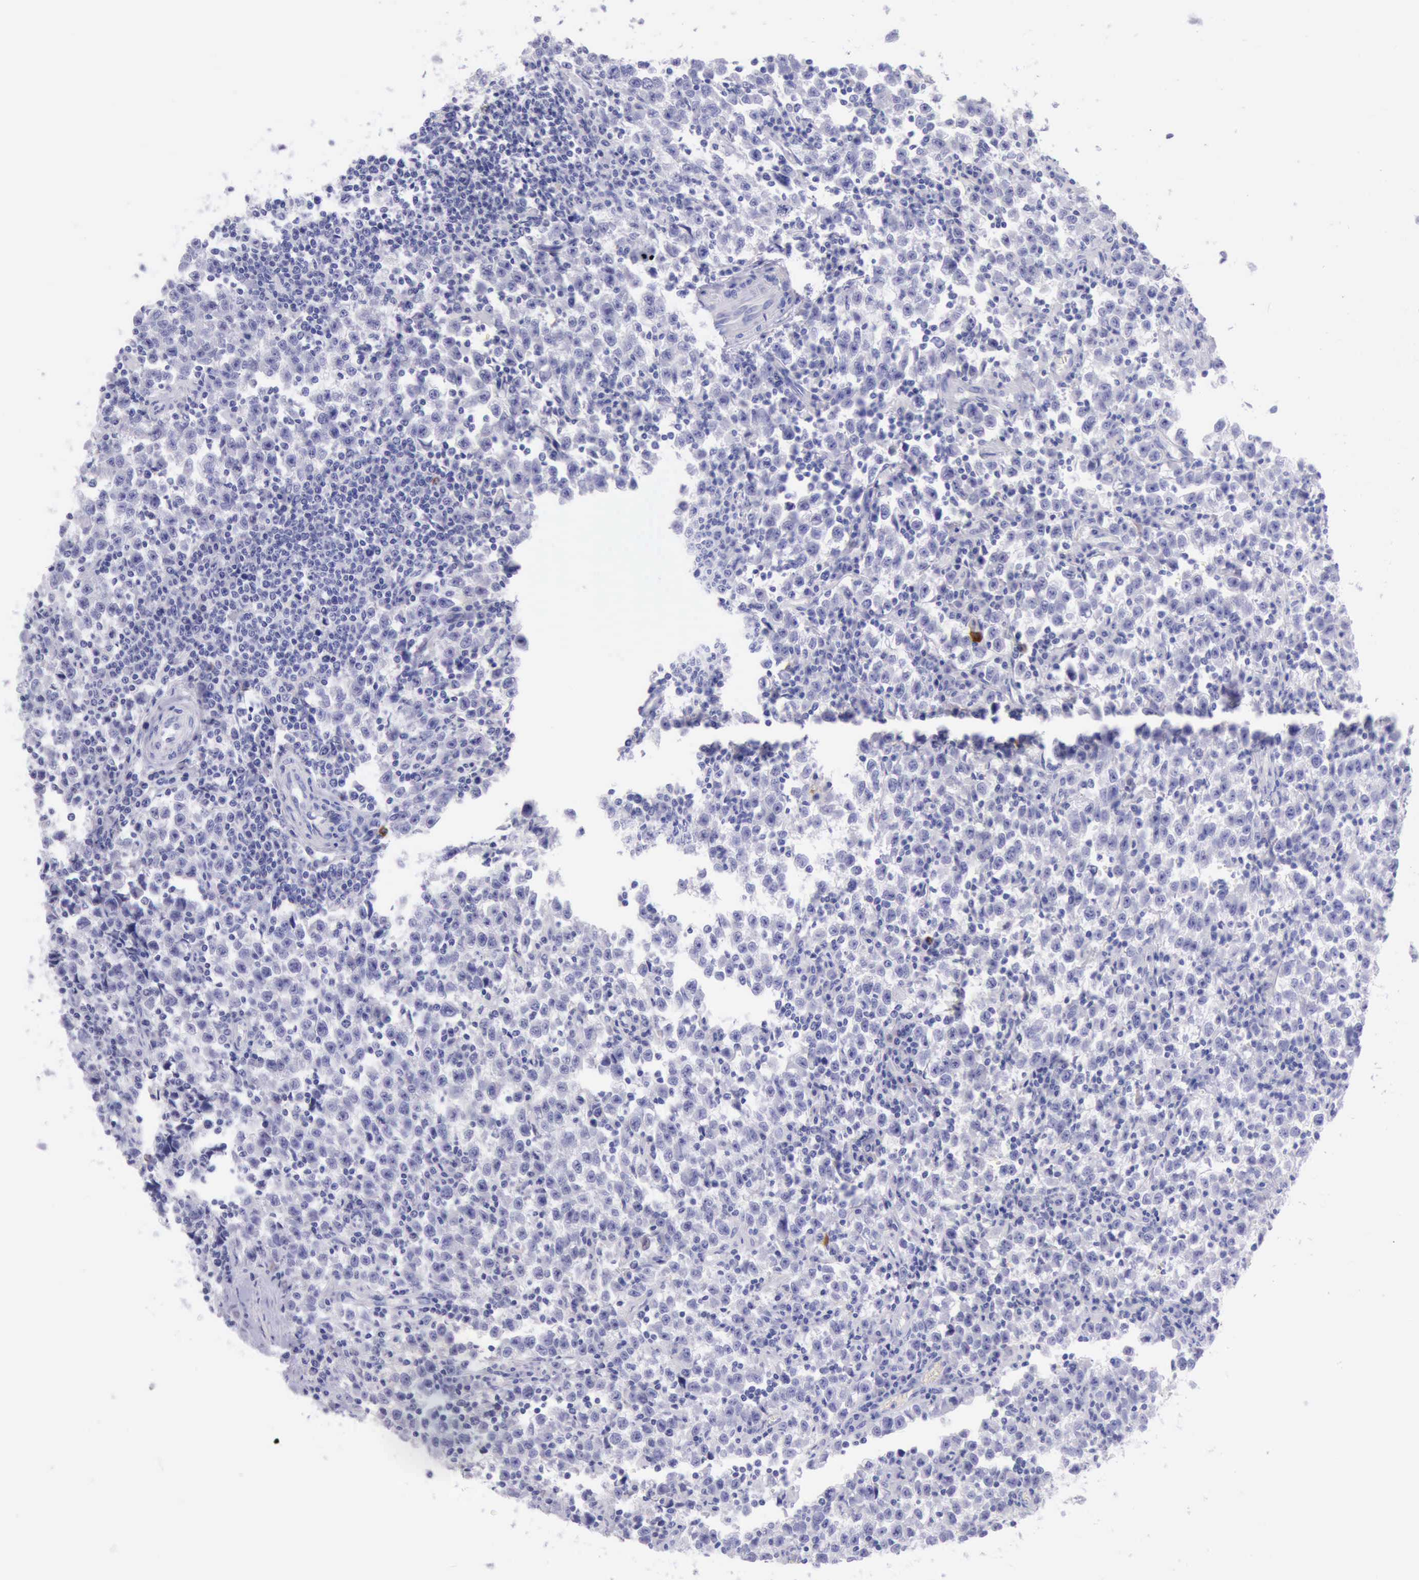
{"staining": {"intensity": "negative", "quantity": "none", "location": "none"}, "tissue": "testis cancer", "cell_type": "Tumor cells", "image_type": "cancer", "snomed": [{"axis": "morphology", "description": "Seminoma, NOS"}, {"axis": "topography", "description": "Testis"}], "caption": "DAB (3,3'-diaminobenzidine) immunohistochemical staining of testis cancer (seminoma) reveals no significant expression in tumor cells.", "gene": "KRT8", "patient": {"sex": "male", "age": 35}}